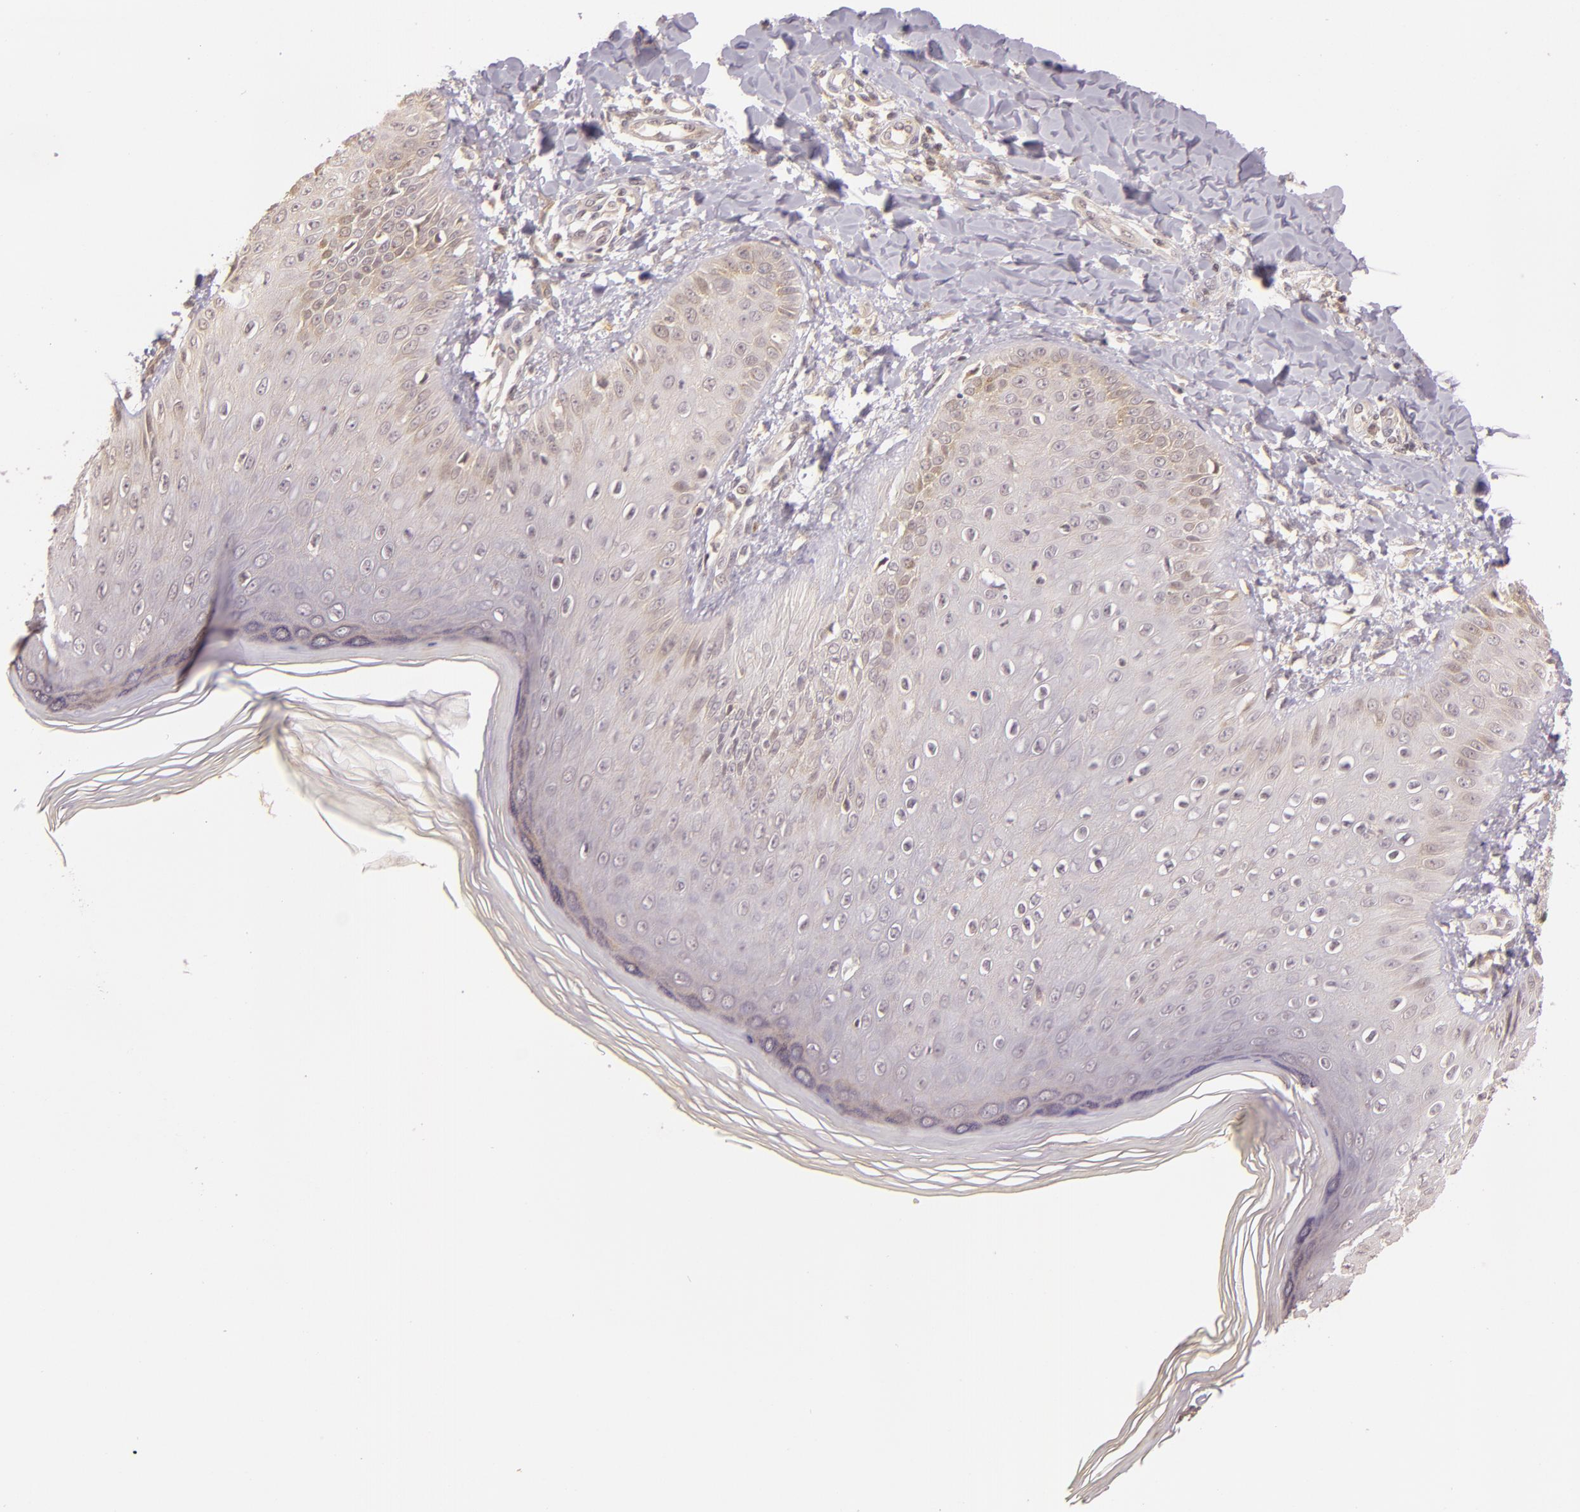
{"staining": {"intensity": "weak", "quantity": "<25%", "location": "cytoplasmic/membranous"}, "tissue": "skin", "cell_type": "Epidermal cells", "image_type": "normal", "snomed": [{"axis": "morphology", "description": "Normal tissue, NOS"}, {"axis": "morphology", "description": "Inflammation, NOS"}, {"axis": "topography", "description": "Soft tissue"}, {"axis": "topography", "description": "Anal"}], "caption": "IHC of unremarkable human skin displays no positivity in epidermal cells. (Immunohistochemistry (ihc), brightfield microscopy, high magnification).", "gene": "ARMH4", "patient": {"sex": "female", "age": 15}}